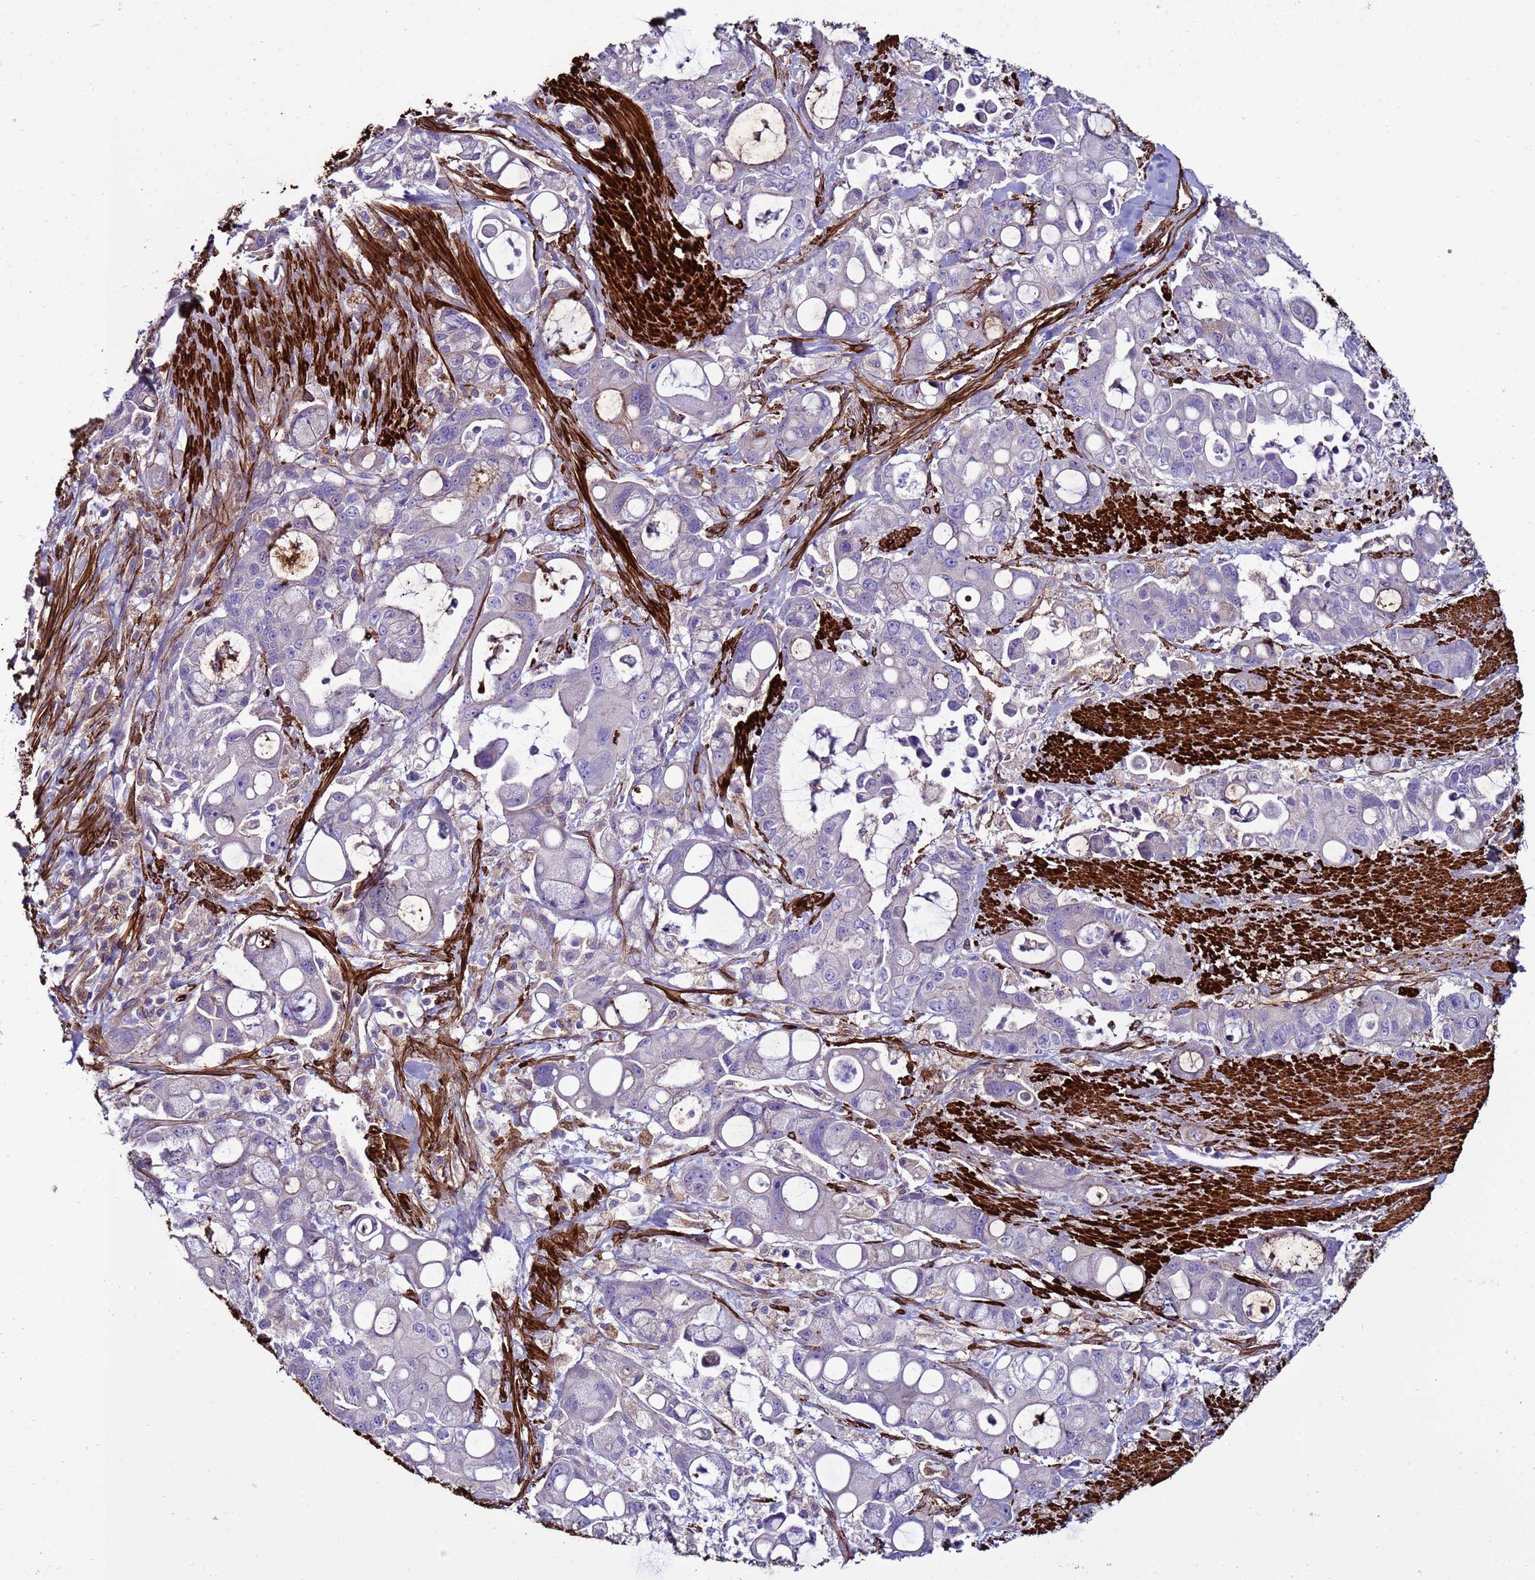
{"staining": {"intensity": "negative", "quantity": "none", "location": "none"}, "tissue": "pancreatic cancer", "cell_type": "Tumor cells", "image_type": "cancer", "snomed": [{"axis": "morphology", "description": "Adenocarcinoma, NOS"}, {"axis": "topography", "description": "Pancreas"}], "caption": "There is no significant expression in tumor cells of pancreatic cancer (adenocarcinoma).", "gene": "RABL2B", "patient": {"sex": "male", "age": 68}}